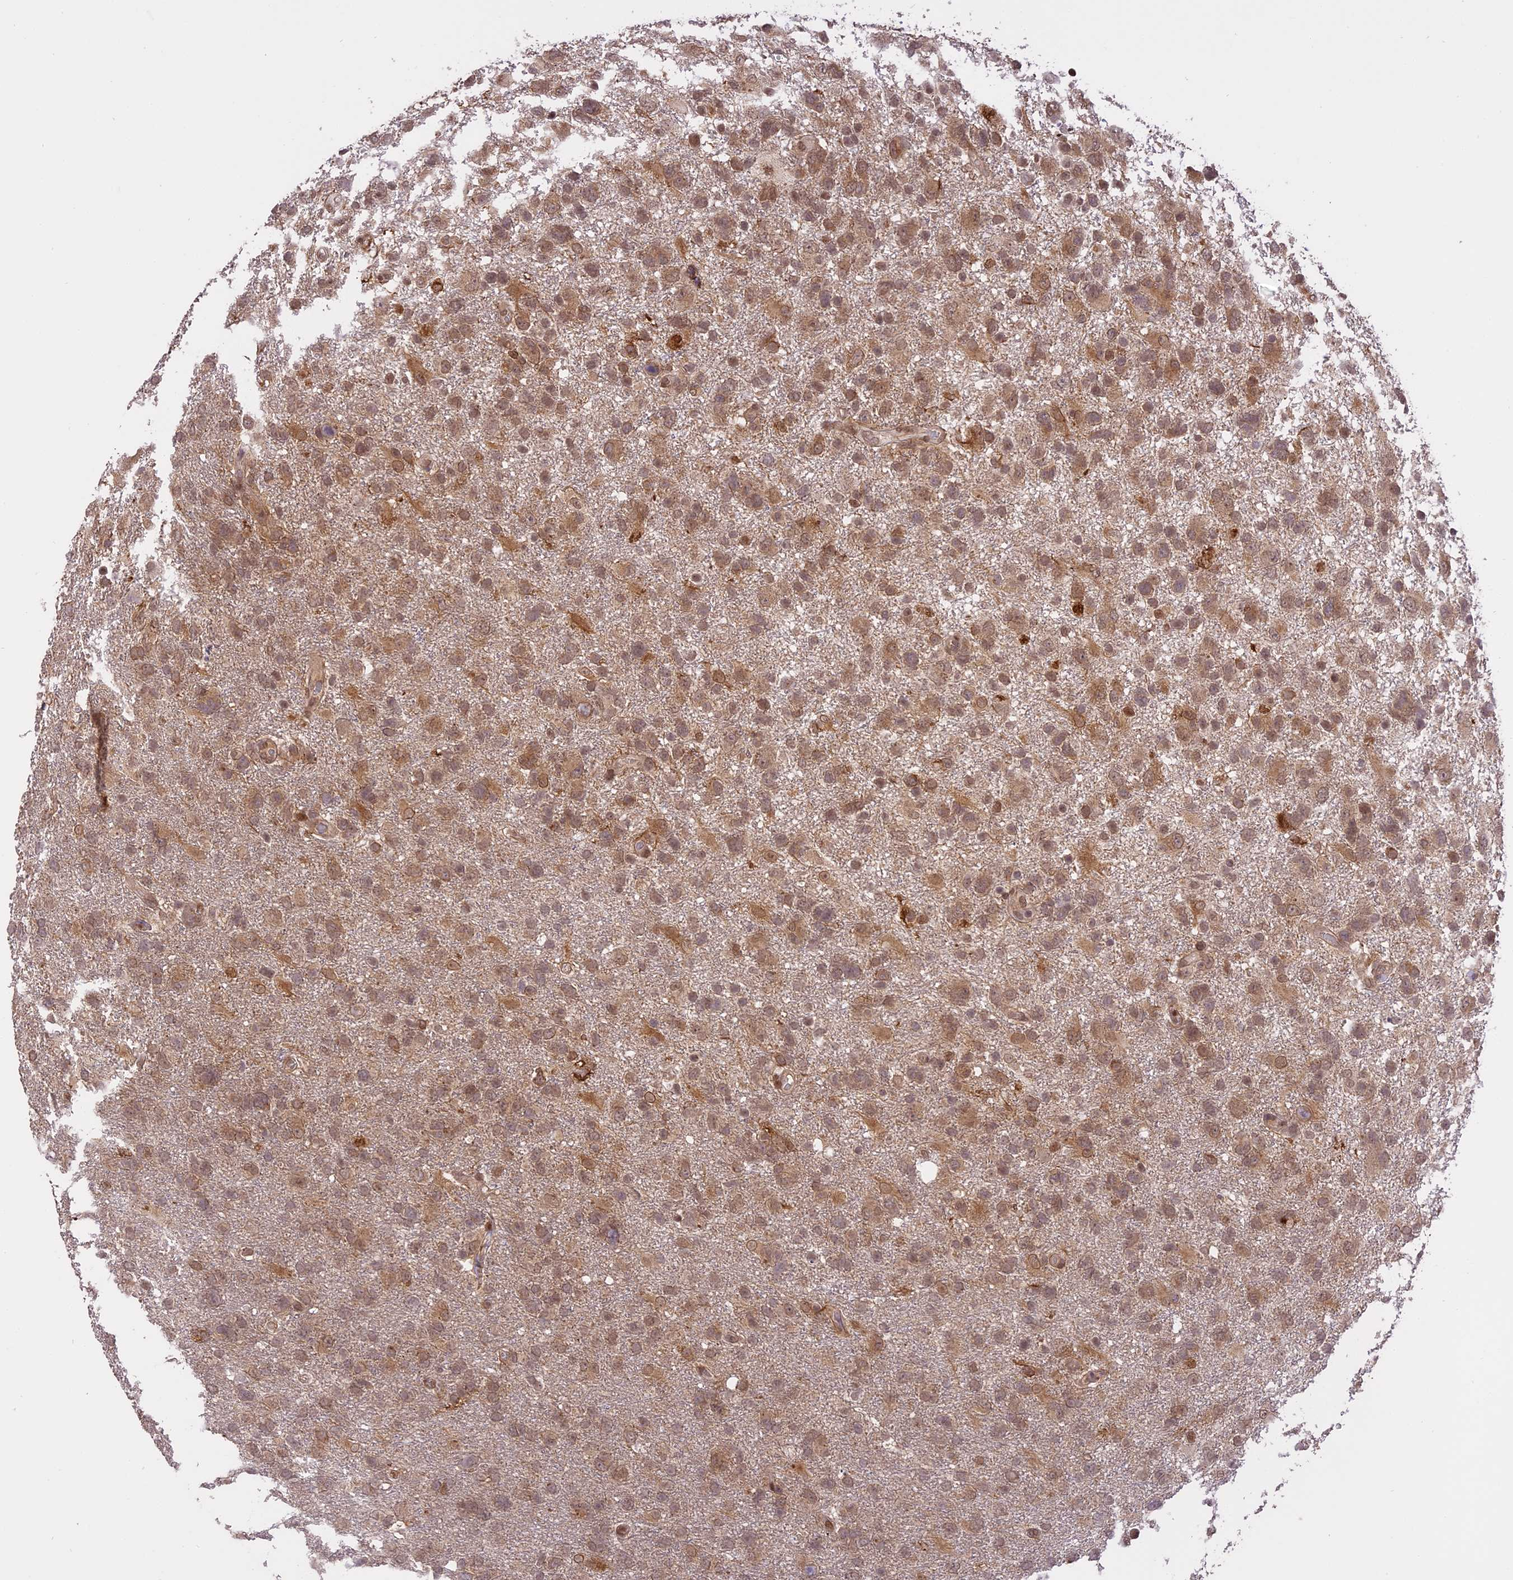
{"staining": {"intensity": "moderate", "quantity": ">75%", "location": "cytoplasmic/membranous,nuclear"}, "tissue": "glioma", "cell_type": "Tumor cells", "image_type": "cancer", "snomed": [{"axis": "morphology", "description": "Glioma, malignant, High grade"}, {"axis": "topography", "description": "Brain"}], "caption": "Glioma stained with DAB (3,3'-diaminobenzidine) immunohistochemistry shows medium levels of moderate cytoplasmic/membranous and nuclear expression in approximately >75% of tumor cells.", "gene": "PRELID2", "patient": {"sex": "male", "age": 61}}